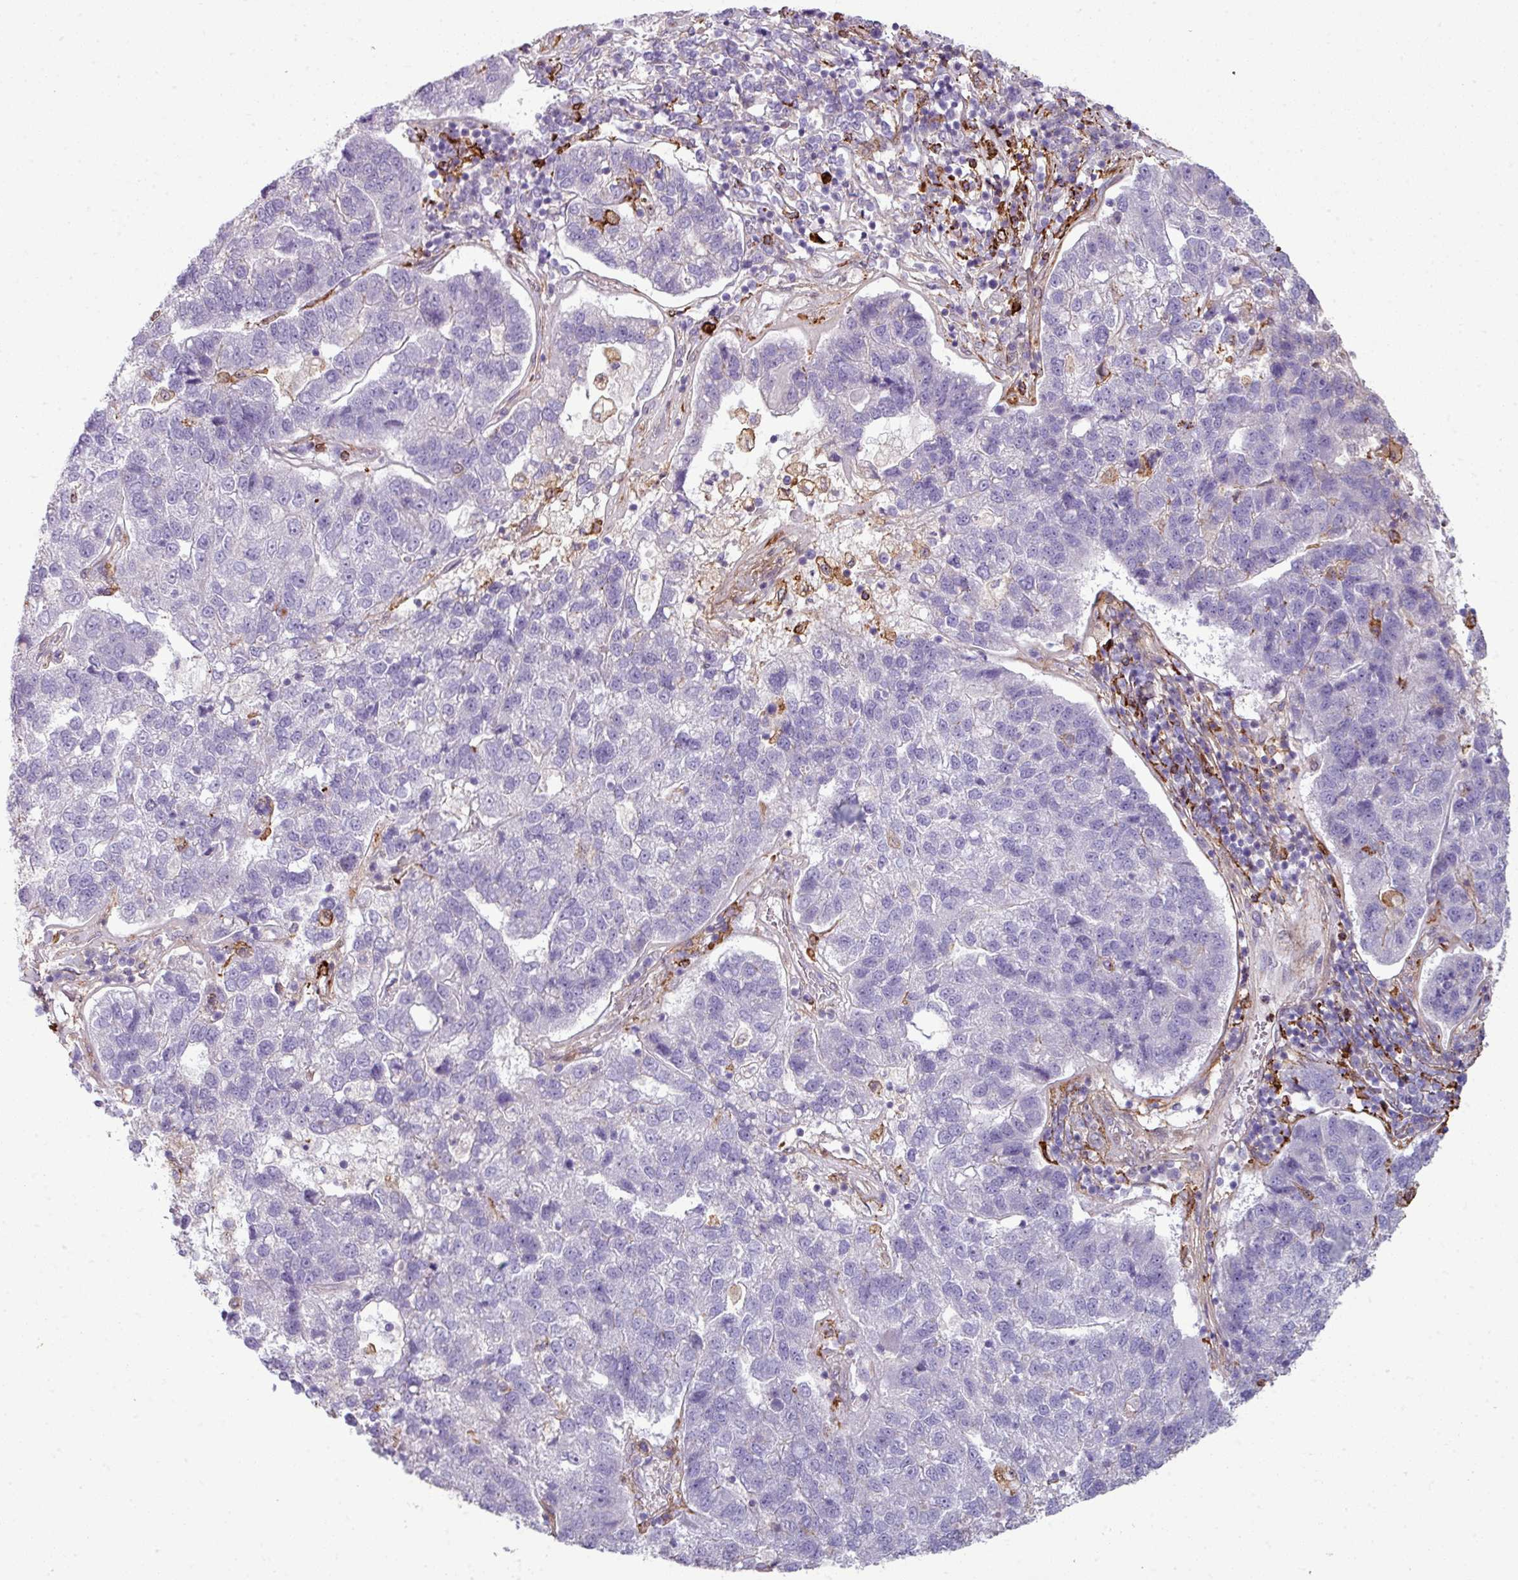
{"staining": {"intensity": "negative", "quantity": "none", "location": "none"}, "tissue": "pancreatic cancer", "cell_type": "Tumor cells", "image_type": "cancer", "snomed": [{"axis": "morphology", "description": "Adenocarcinoma, NOS"}, {"axis": "topography", "description": "Pancreas"}], "caption": "The micrograph reveals no significant staining in tumor cells of pancreatic adenocarcinoma.", "gene": "COL8A1", "patient": {"sex": "female", "age": 61}}